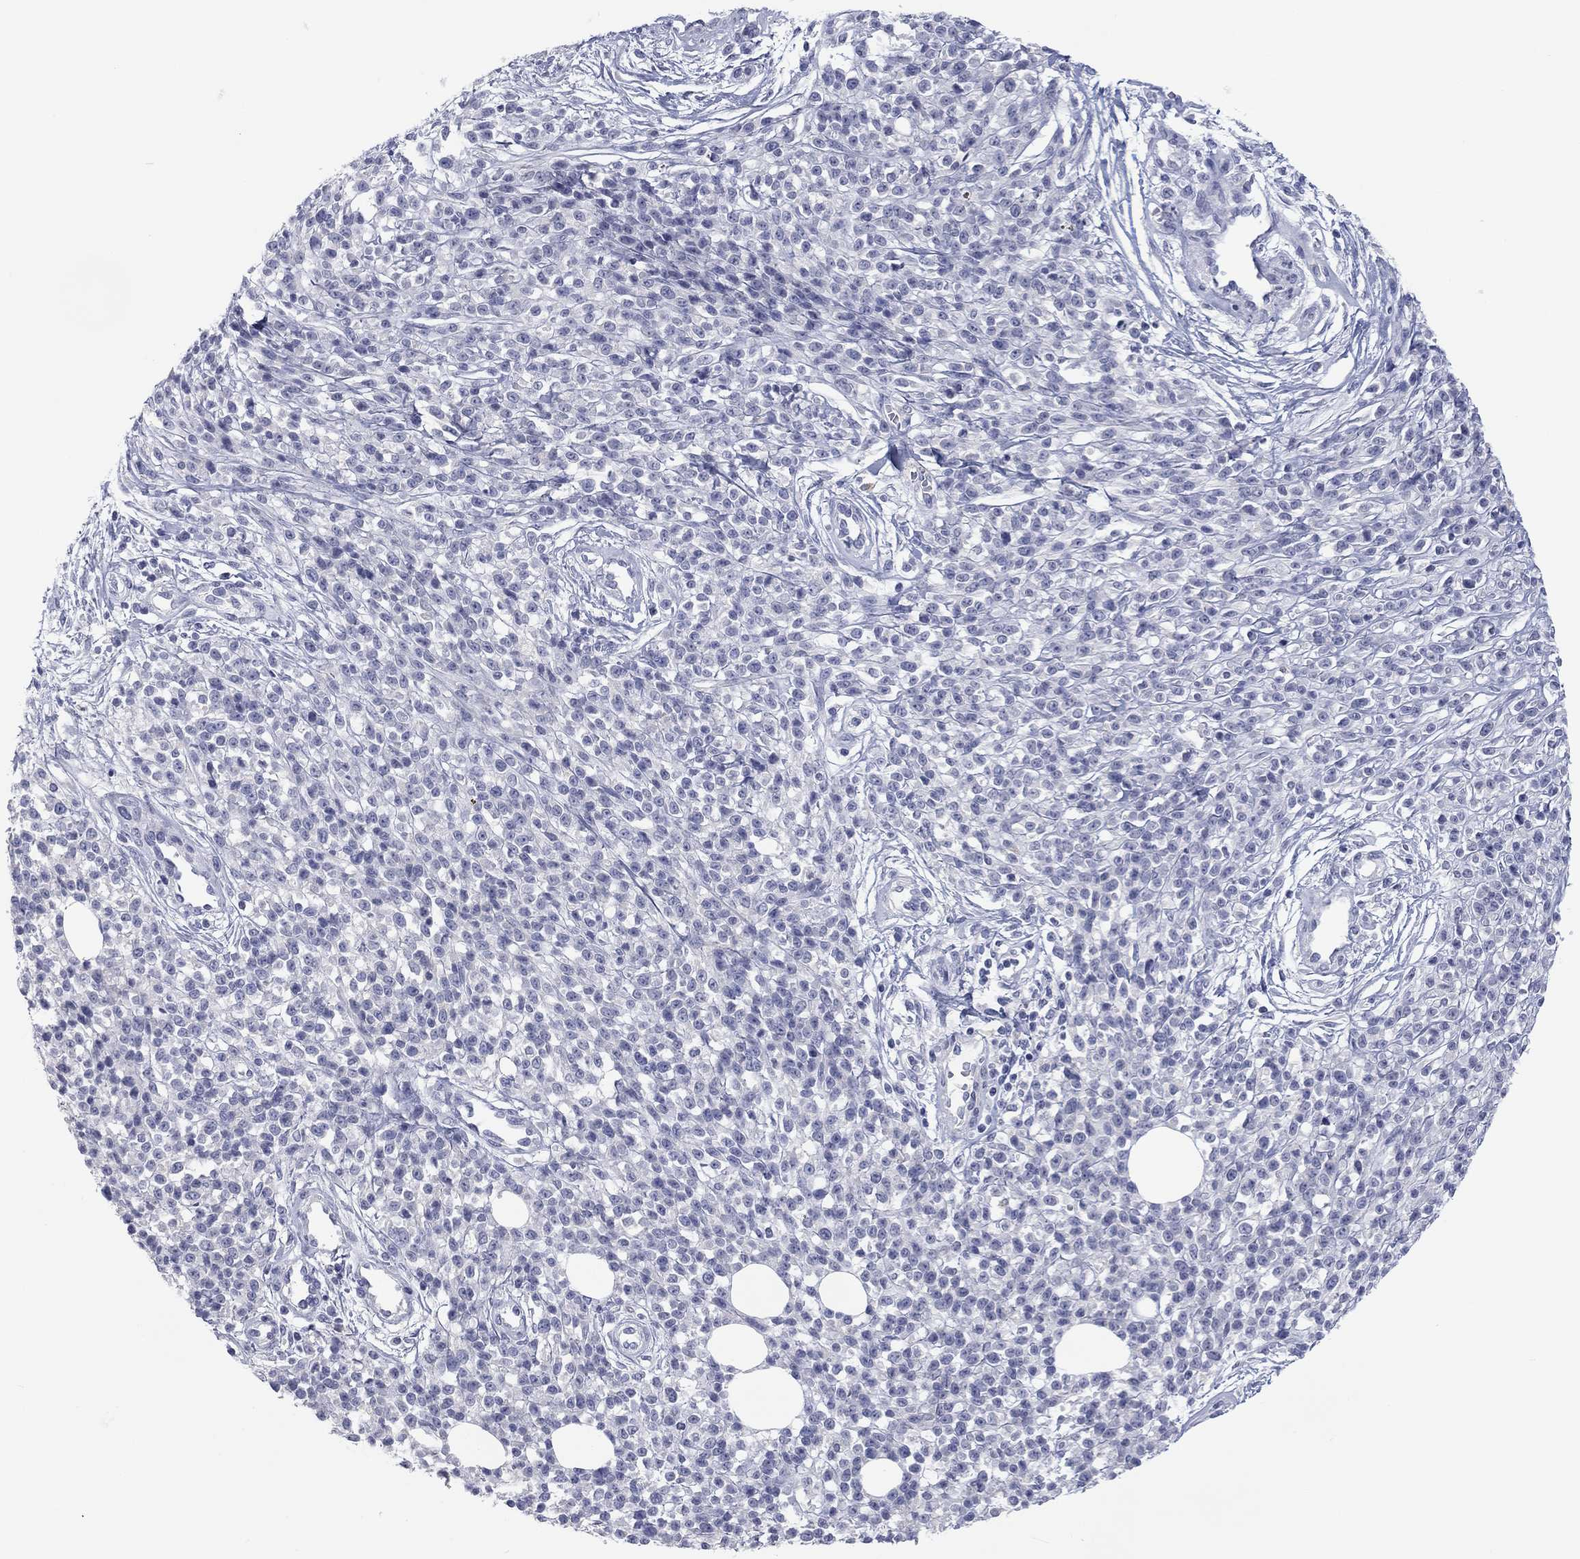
{"staining": {"intensity": "negative", "quantity": "none", "location": "none"}, "tissue": "melanoma", "cell_type": "Tumor cells", "image_type": "cancer", "snomed": [{"axis": "morphology", "description": "Malignant melanoma, NOS"}, {"axis": "topography", "description": "Skin"}, {"axis": "topography", "description": "Skin of trunk"}], "caption": "Tumor cells show no significant protein staining in melanoma.", "gene": "CALB1", "patient": {"sex": "male", "age": 74}}